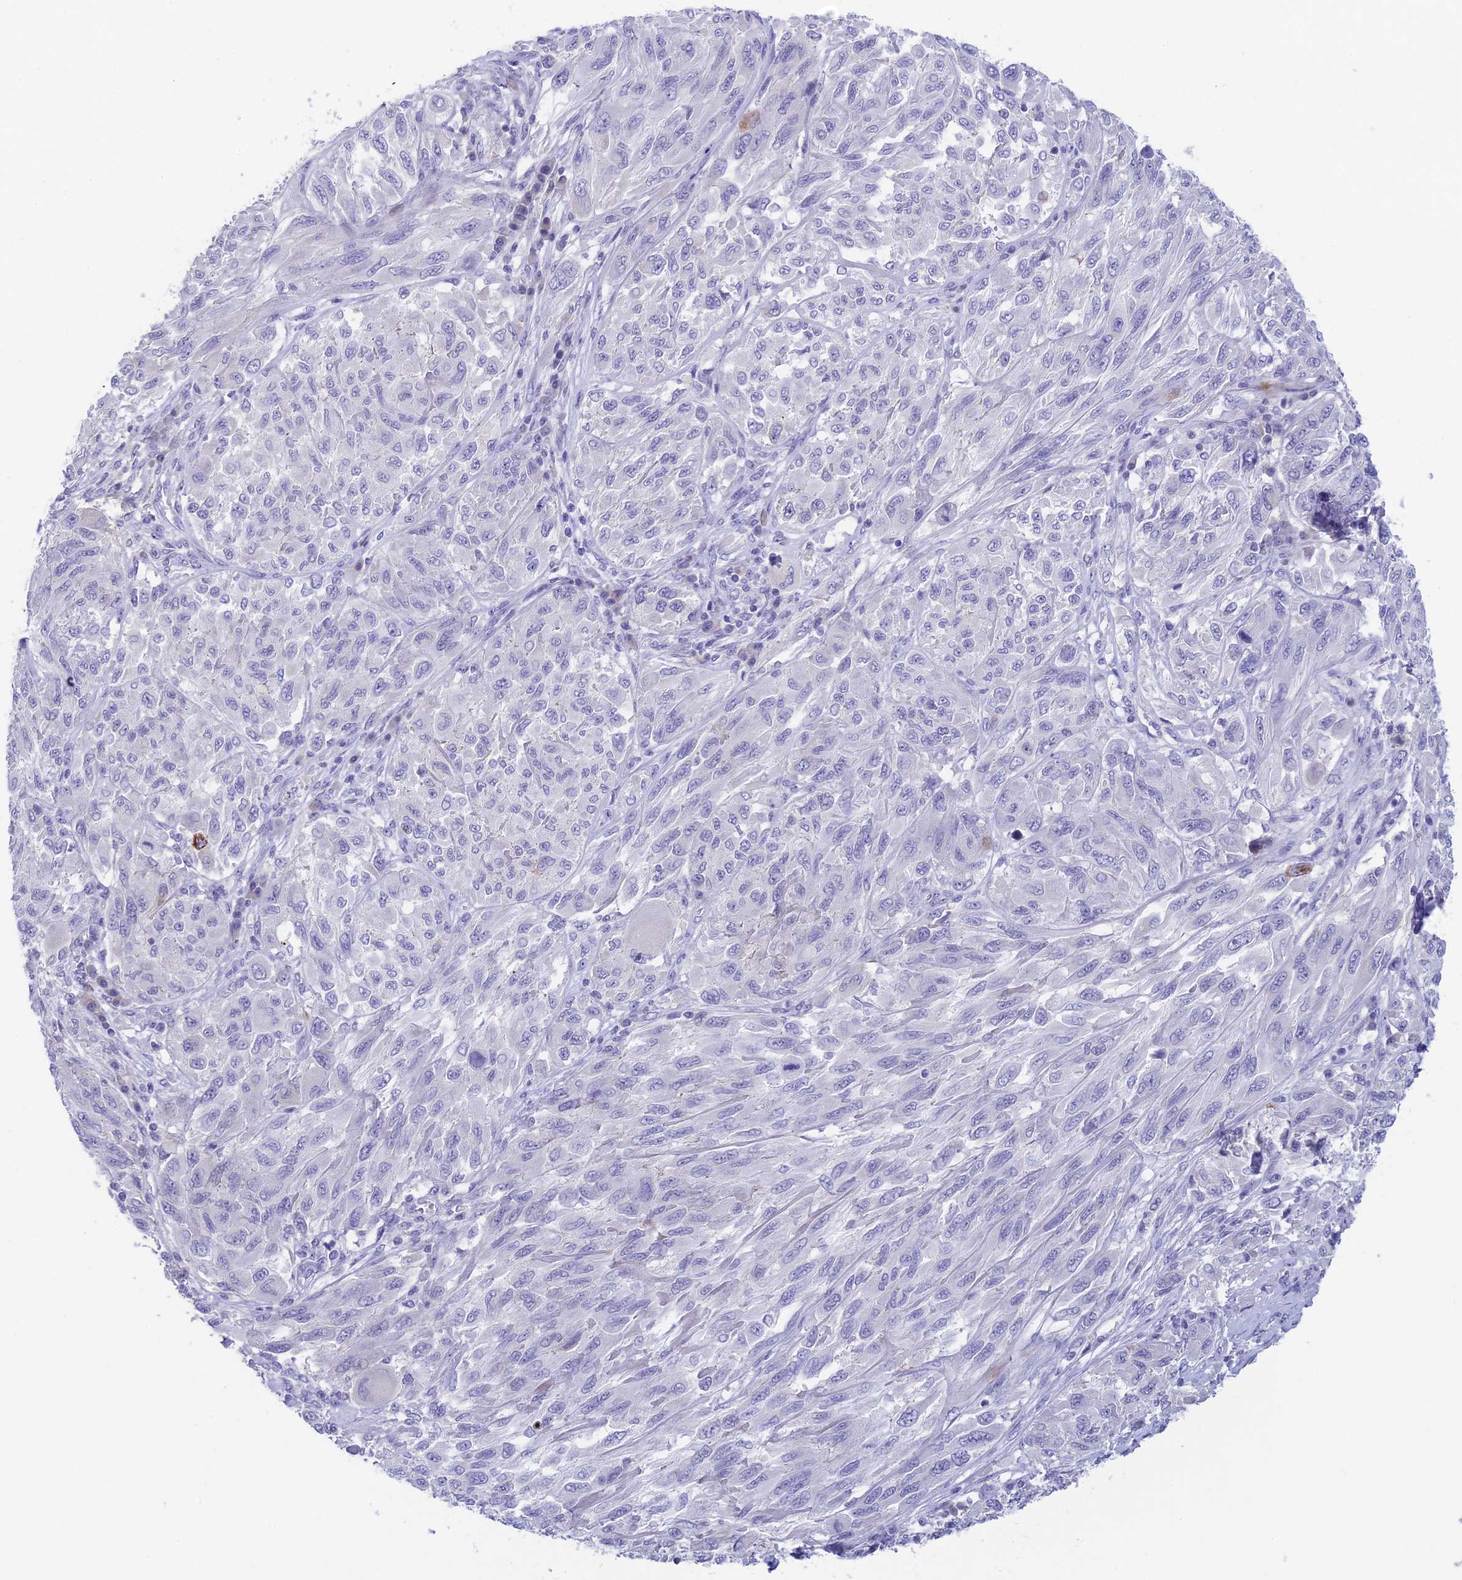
{"staining": {"intensity": "negative", "quantity": "none", "location": "none"}, "tissue": "melanoma", "cell_type": "Tumor cells", "image_type": "cancer", "snomed": [{"axis": "morphology", "description": "Malignant melanoma, NOS"}, {"axis": "topography", "description": "Skin"}], "caption": "A high-resolution micrograph shows IHC staining of melanoma, which reveals no significant expression in tumor cells.", "gene": "REXO5", "patient": {"sex": "female", "age": 91}}